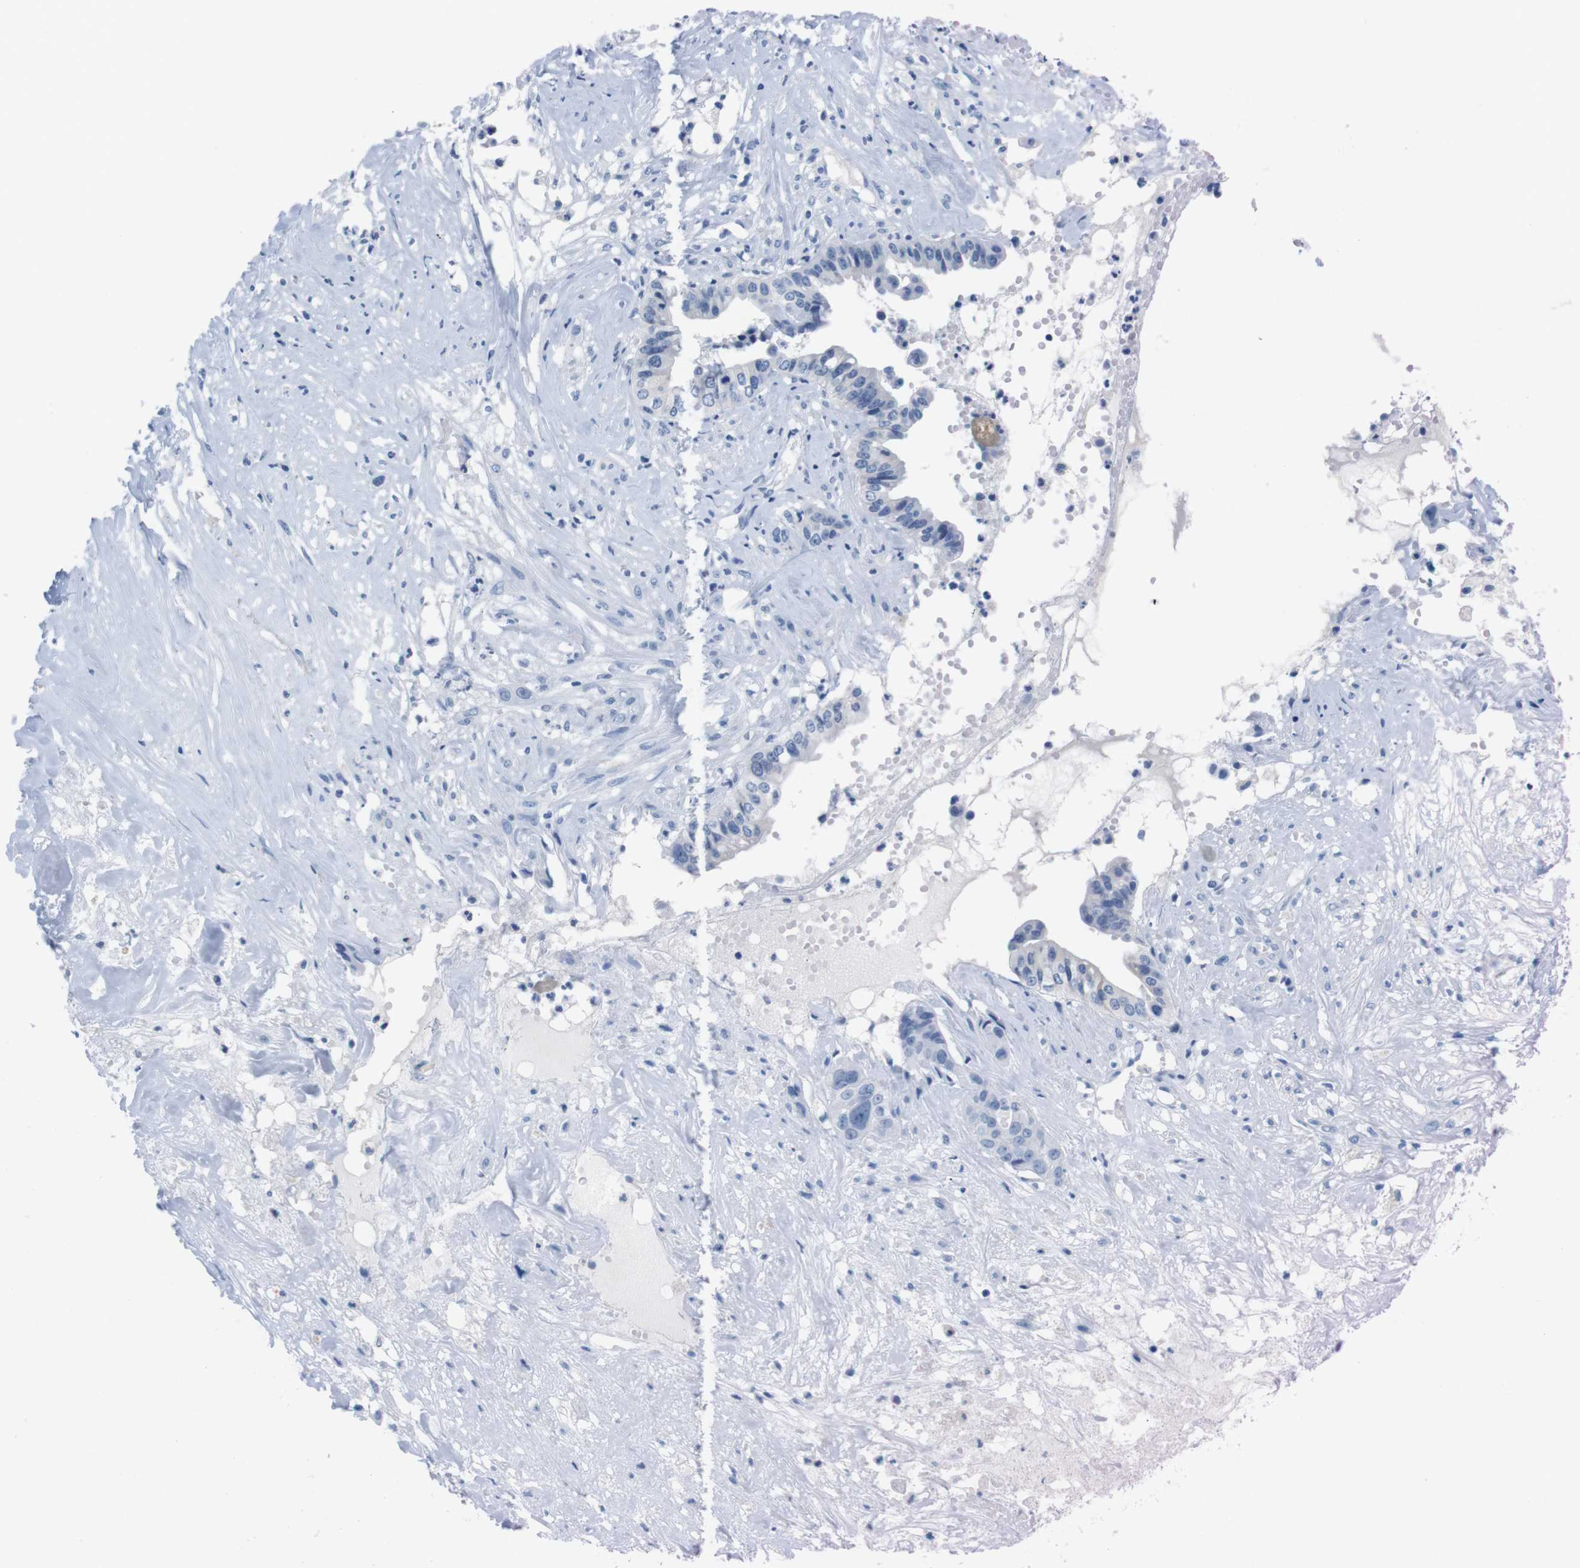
{"staining": {"intensity": "negative", "quantity": "none", "location": "none"}, "tissue": "liver cancer", "cell_type": "Tumor cells", "image_type": "cancer", "snomed": [{"axis": "morphology", "description": "Cholangiocarcinoma"}, {"axis": "topography", "description": "Liver"}], "caption": "Image shows no protein positivity in tumor cells of liver cancer (cholangiocarcinoma) tissue.", "gene": "CYP2C9", "patient": {"sex": "female", "age": 61}}